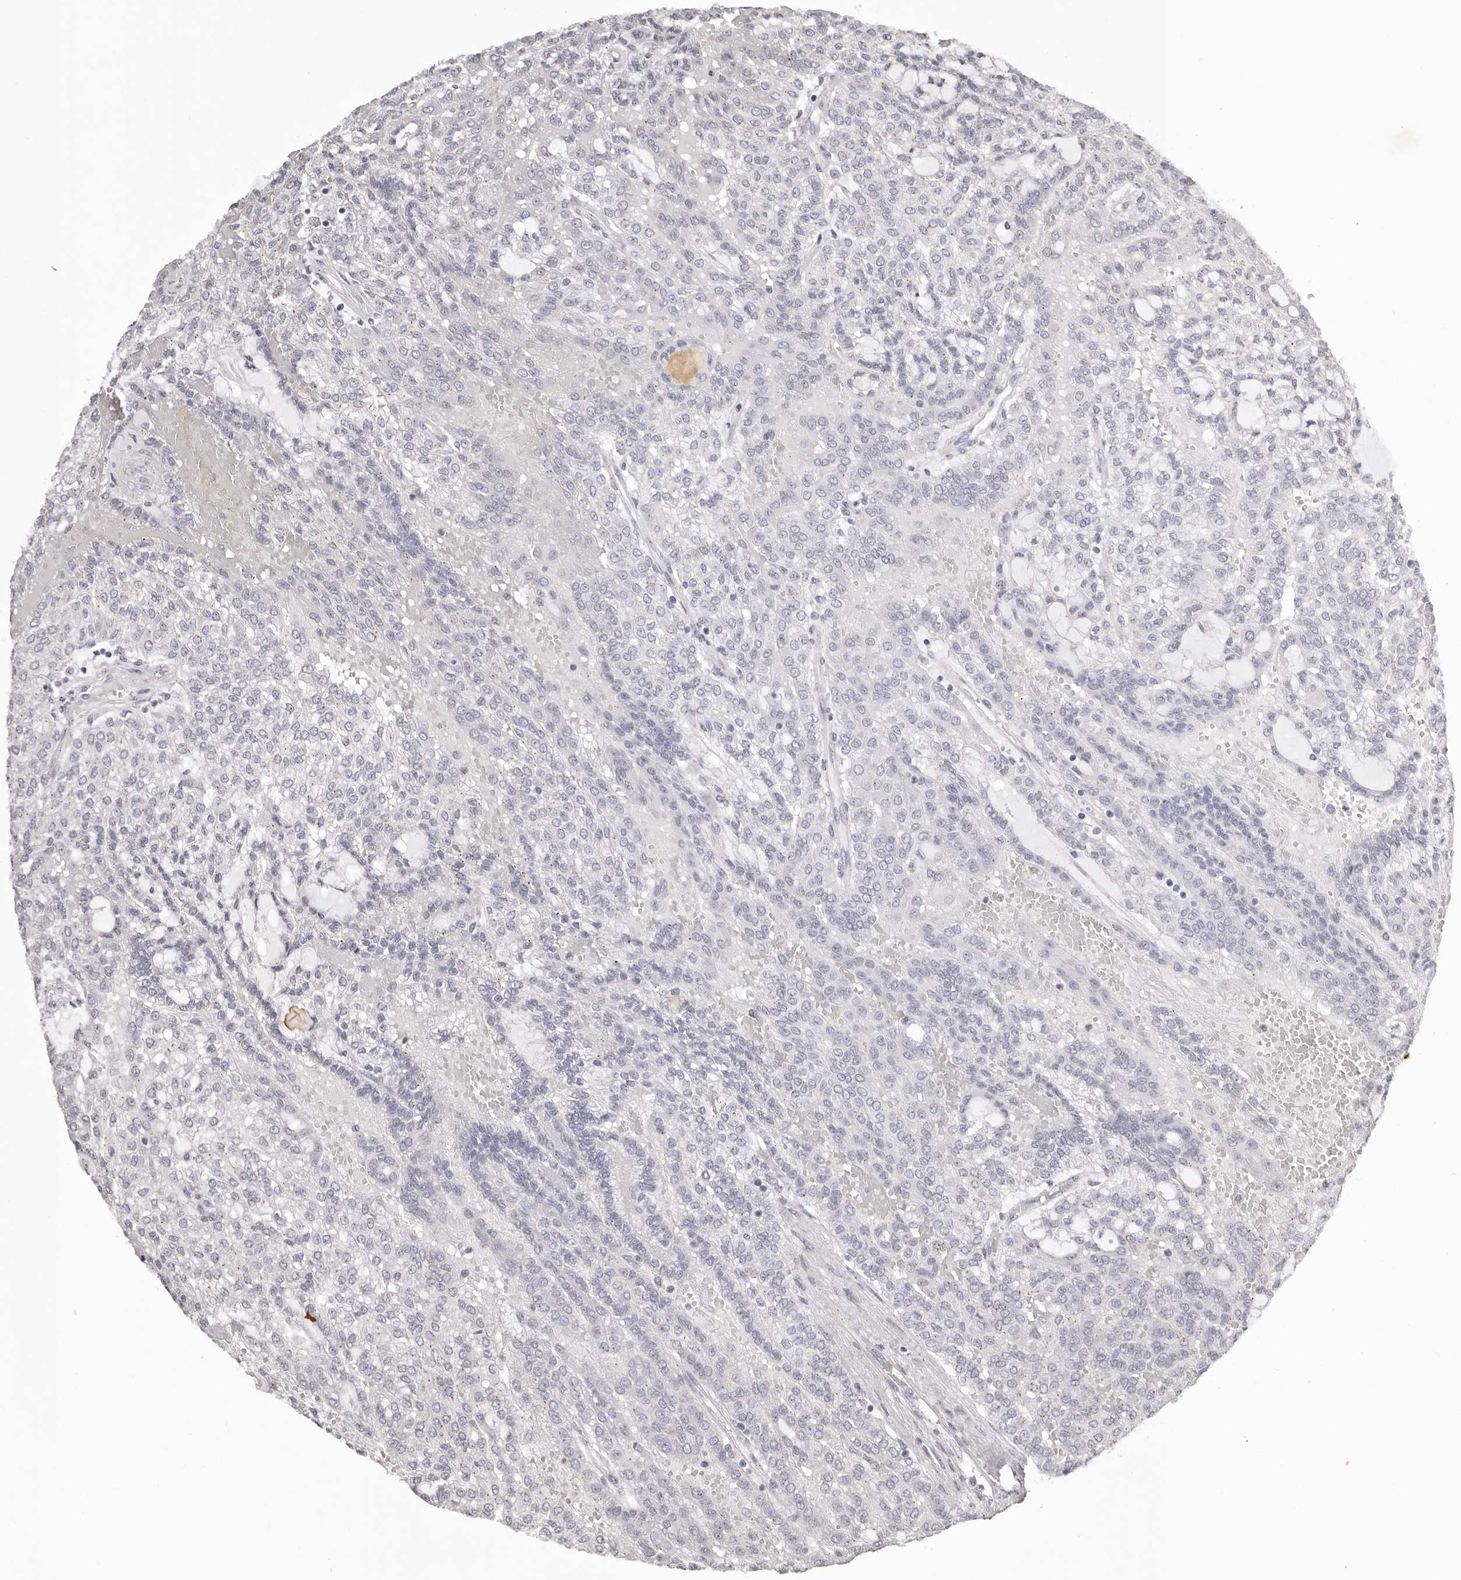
{"staining": {"intensity": "negative", "quantity": "none", "location": "none"}, "tissue": "renal cancer", "cell_type": "Tumor cells", "image_type": "cancer", "snomed": [{"axis": "morphology", "description": "Adenocarcinoma, NOS"}, {"axis": "topography", "description": "Kidney"}], "caption": "Protein analysis of renal cancer displays no significant expression in tumor cells.", "gene": "PEG10", "patient": {"sex": "male", "age": 63}}